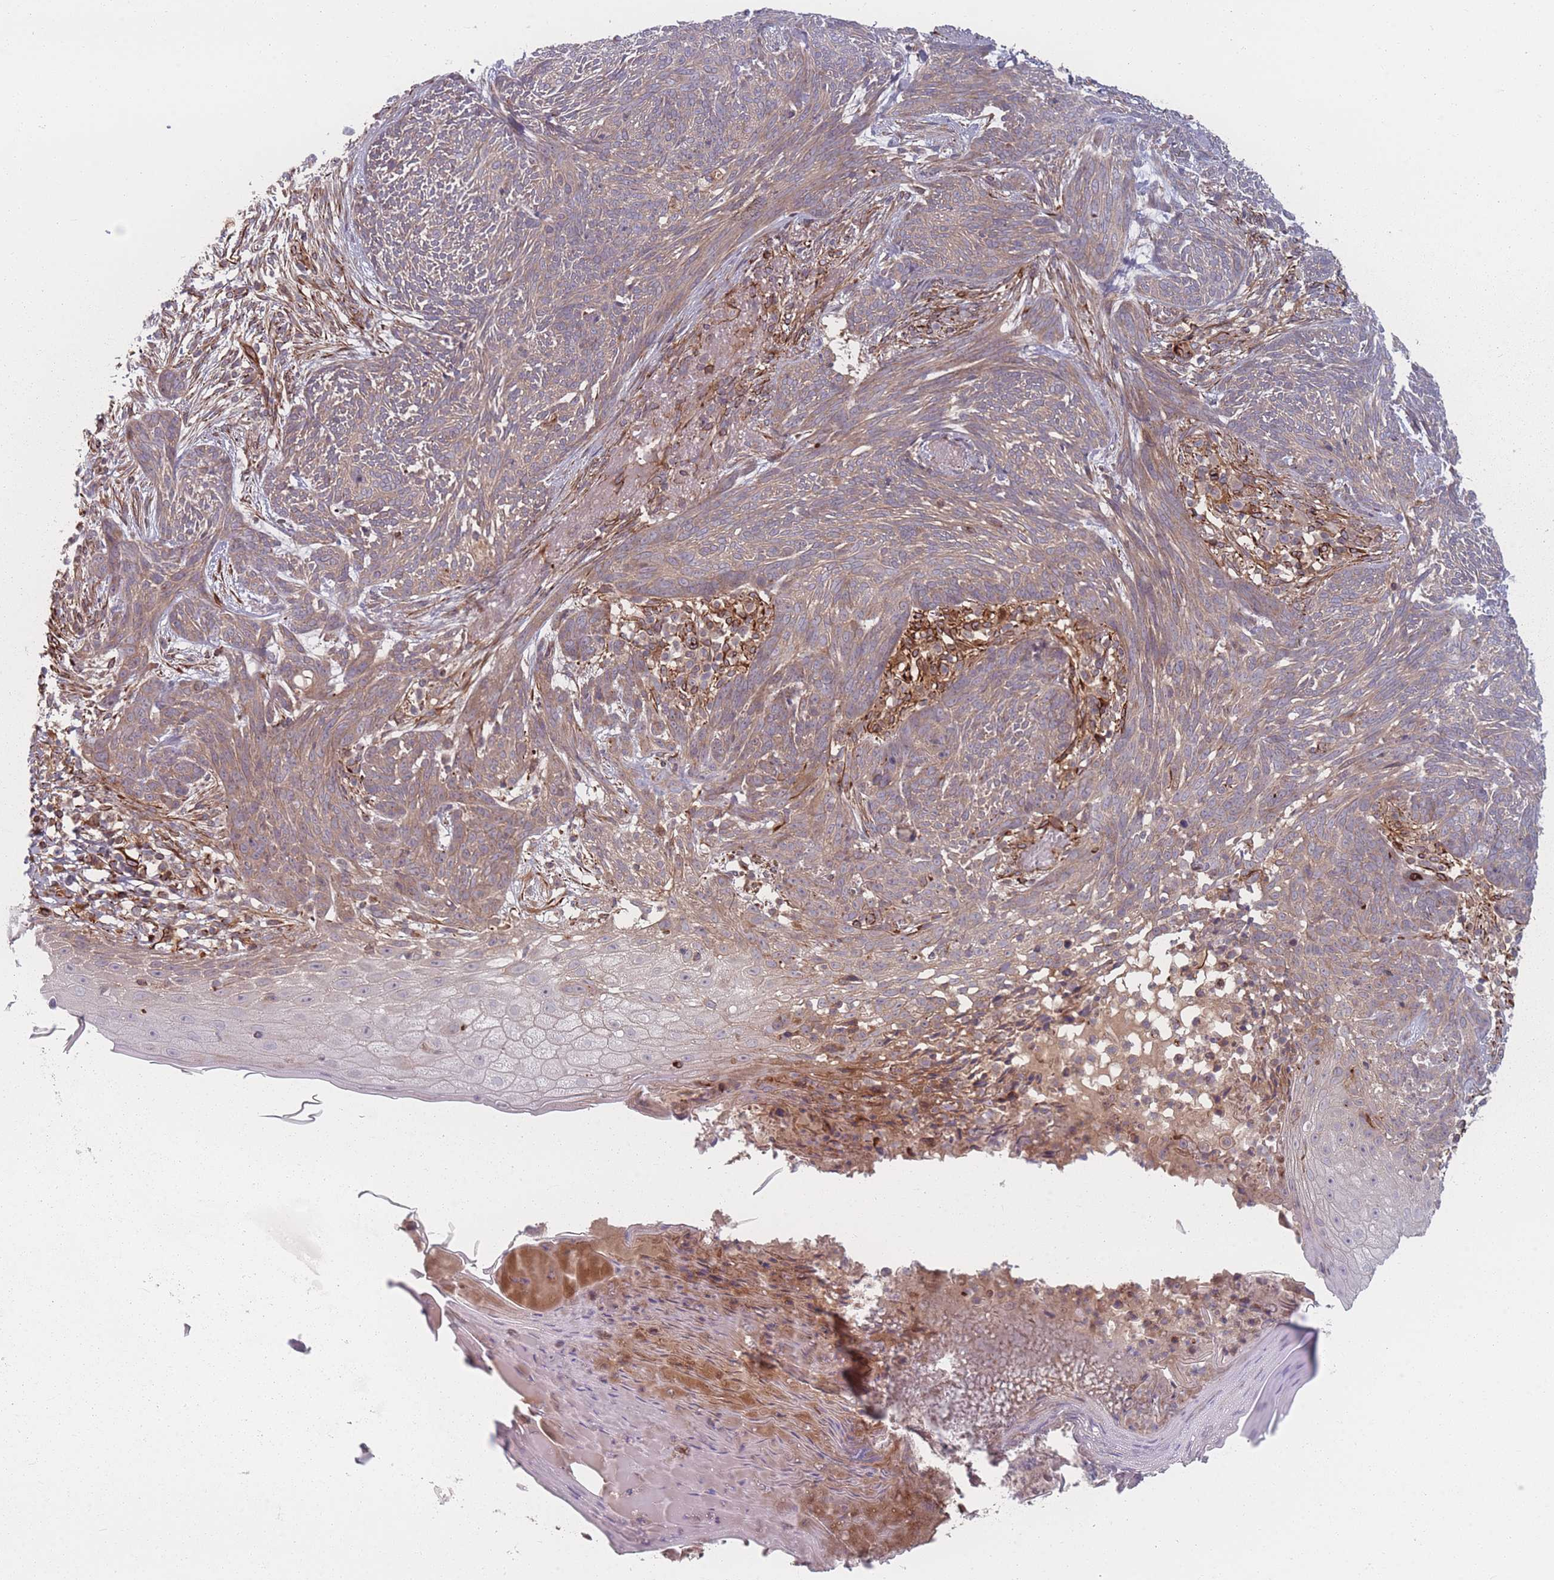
{"staining": {"intensity": "weak", "quantity": "25%-75%", "location": "cytoplasmic/membranous"}, "tissue": "skin cancer", "cell_type": "Tumor cells", "image_type": "cancer", "snomed": [{"axis": "morphology", "description": "Basal cell carcinoma"}, {"axis": "topography", "description": "Skin"}], "caption": "A high-resolution histopathology image shows immunohistochemistry (IHC) staining of skin cancer, which exhibits weak cytoplasmic/membranous positivity in approximately 25%-75% of tumor cells.", "gene": "EEF1AKMT2", "patient": {"sex": "male", "age": 73}}